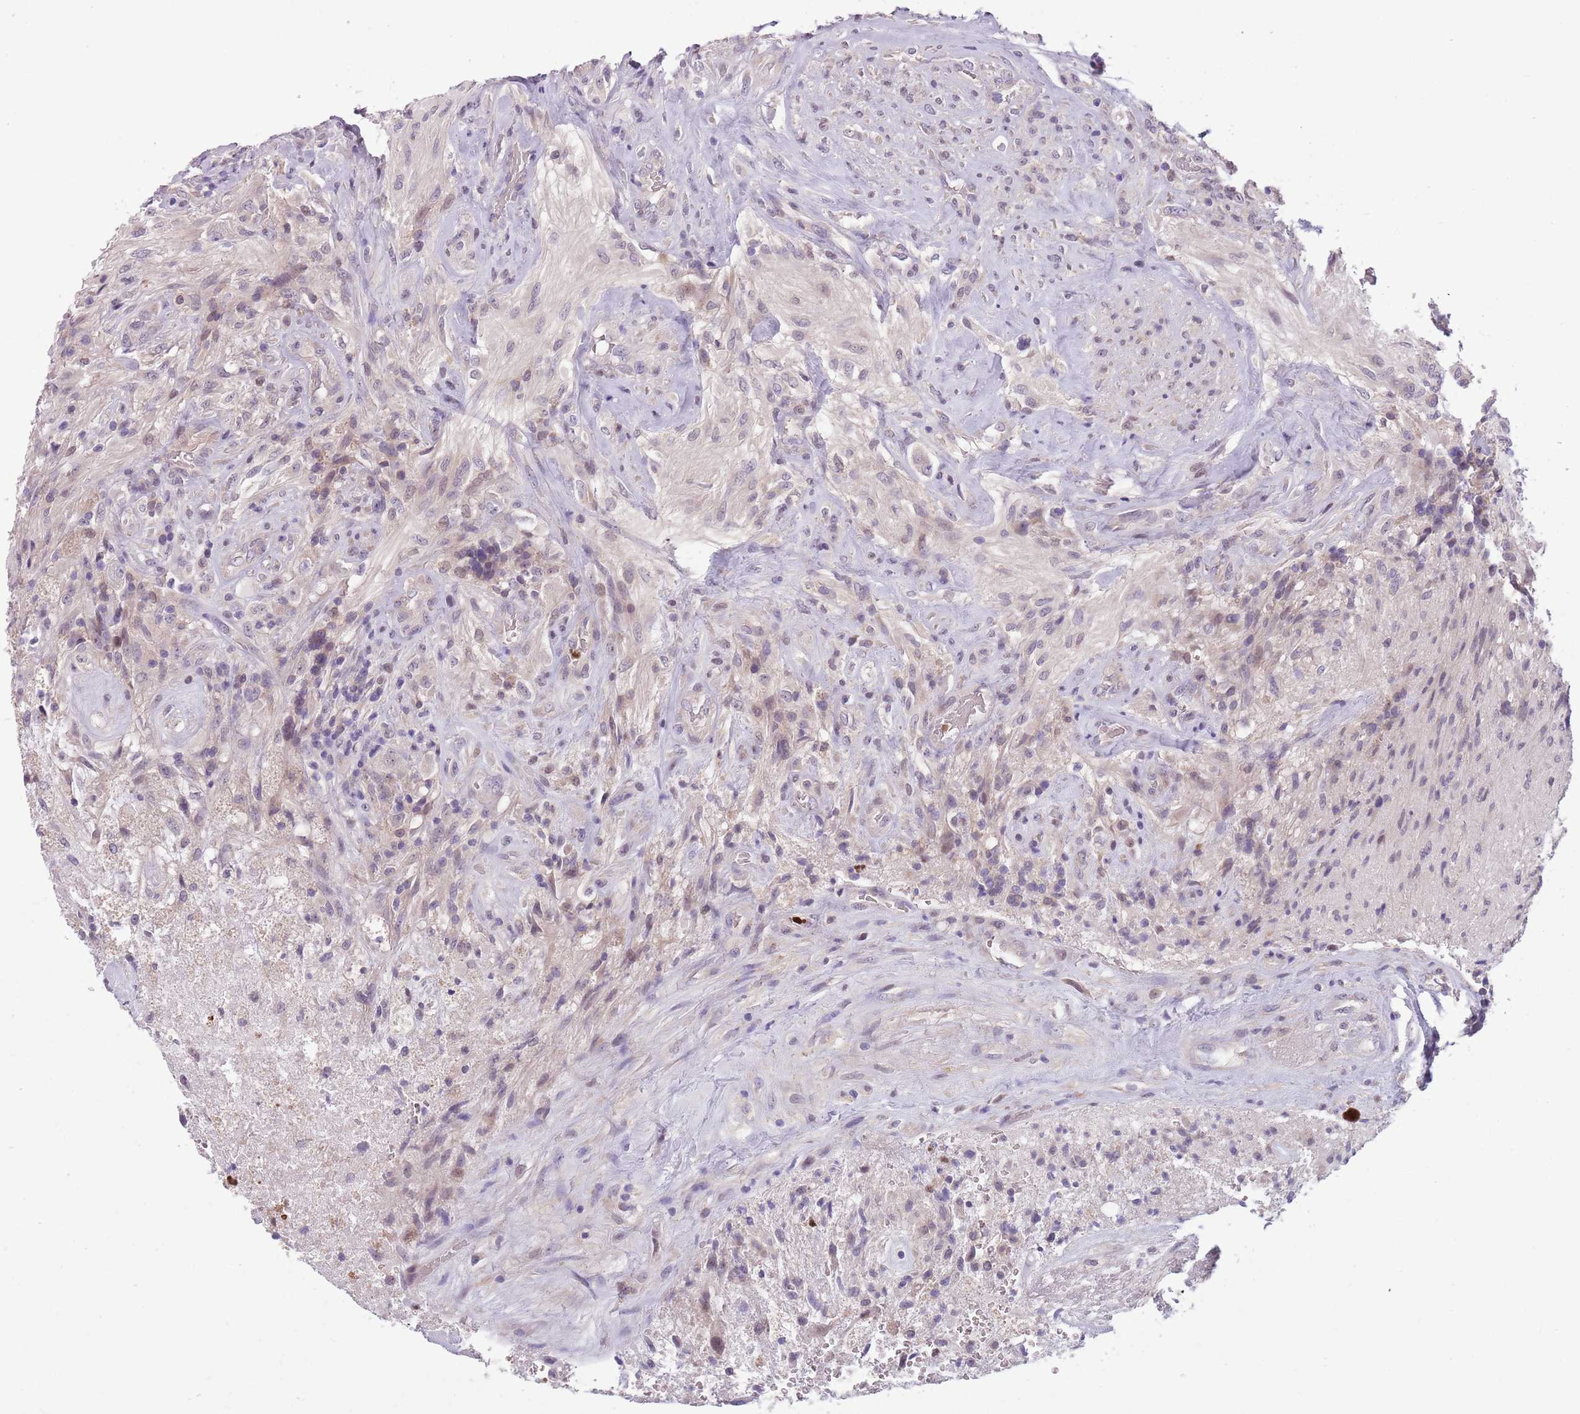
{"staining": {"intensity": "weak", "quantity": "<25%", "location": "nuclear"}, "tissue": "glioma", "cell_type": "Tumor cells", "image_type": "cancer", "snomed": [{"axis": "morphology", "description": "Glioma, malignant, High grade"}, {"axis": "topography", "description": "Brain"}], "caption": "Immunohistochemistry micrograph of neoplastic tissue: glioma stained with DAB shows no significant protein positivity in tumor cells.", "gene": "ADCY7", "patient": {"sex": "male", "age": 56}}